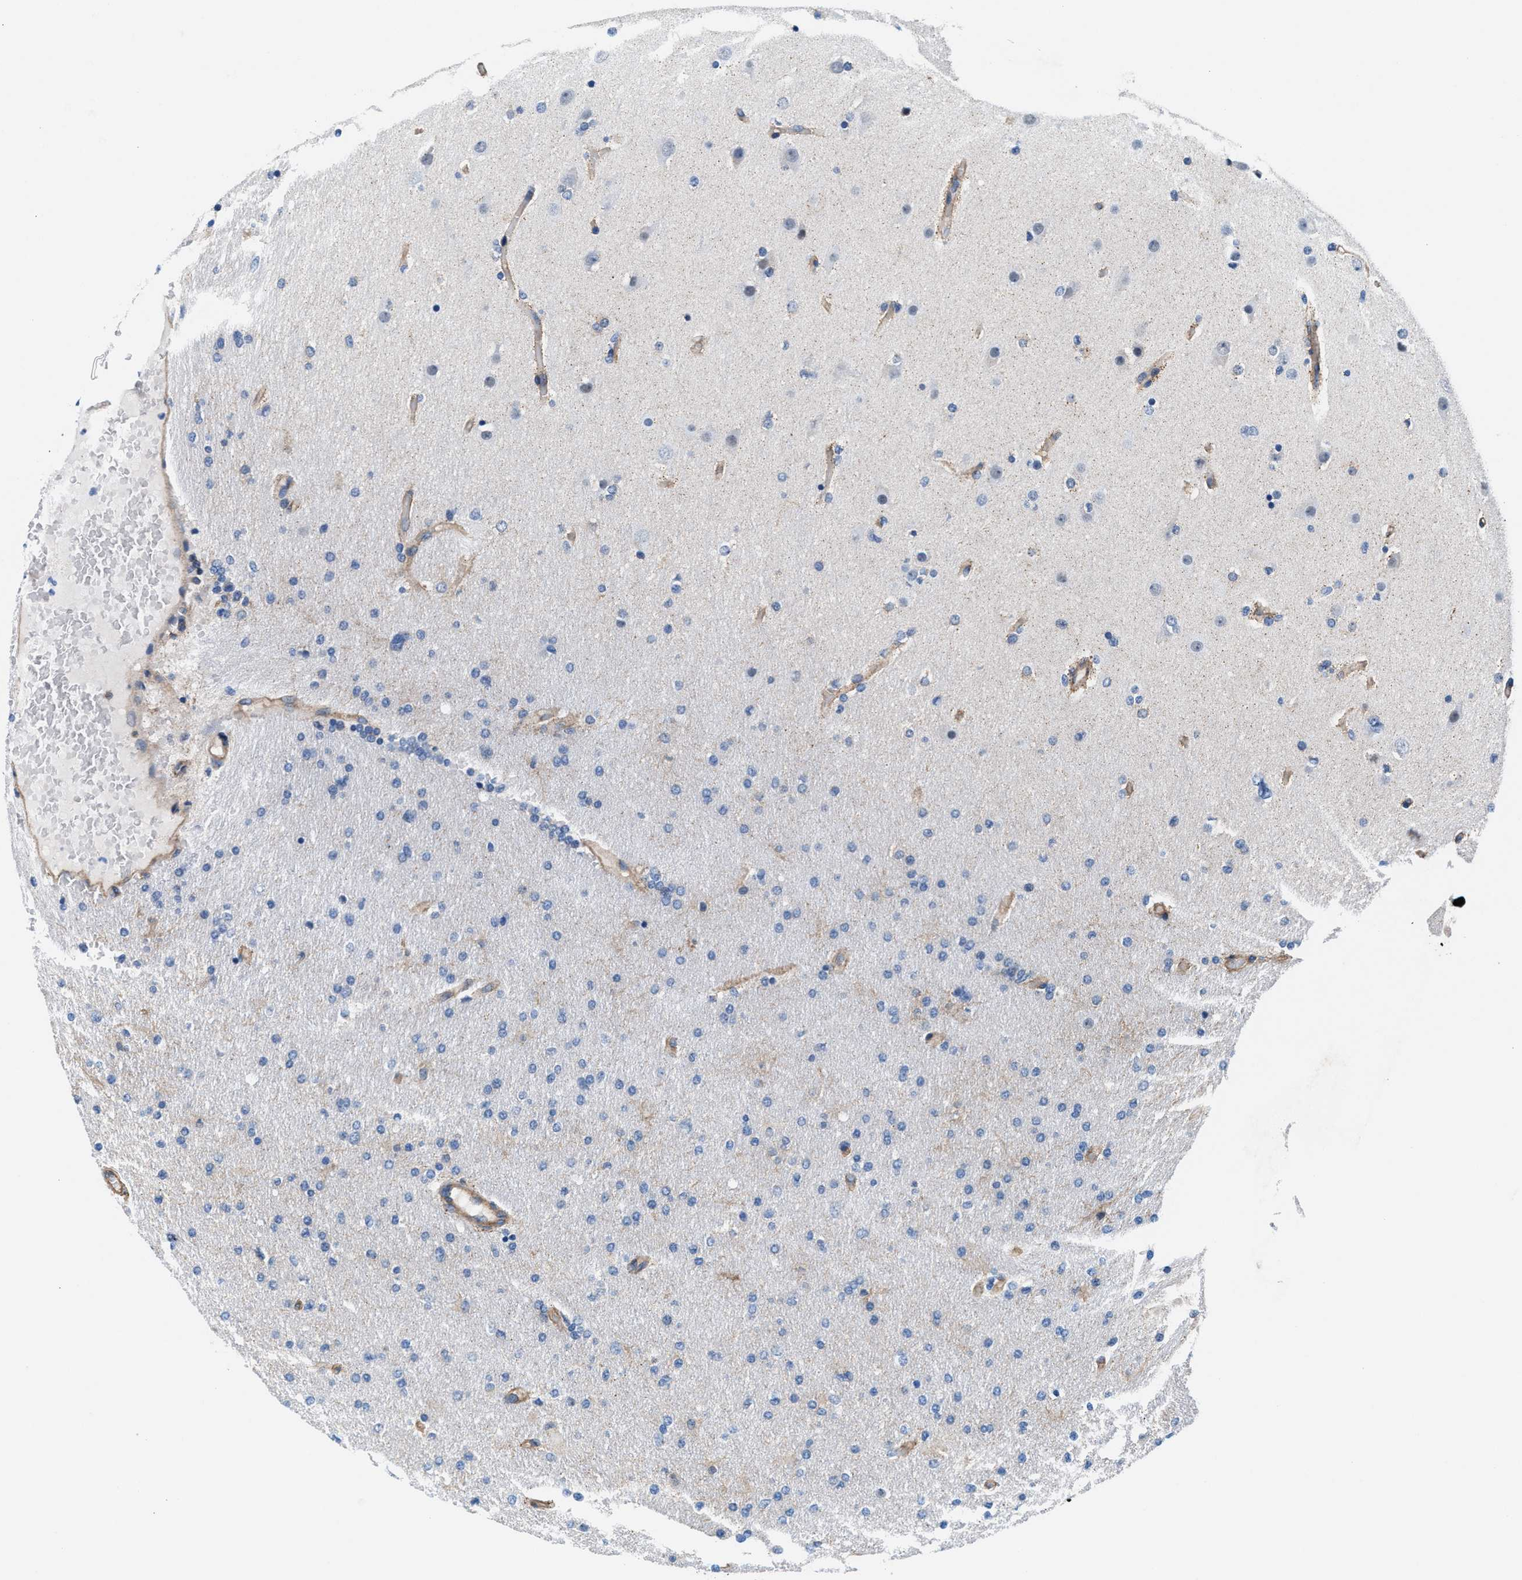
{"staining": {"intensity": "negative", "quantity": "none", "location": "none"}, "tissue": "glioma", "cell_type": "Tumor cells", "image_type": "cancer", "snomed": [{"axis": "morphology", "description": "Glioma, malignant, High grade"}, {"axis": "topography", "description": "Cerebral cortex"}], "caption": "An immunohistochemistry micrograph of high-grade glioma (malignant) is shown. There is no staining in tumor cells of high-grade glioma (malignant).", "gene": "NKTR", "patient": {"sex": "female", "age": 36}}